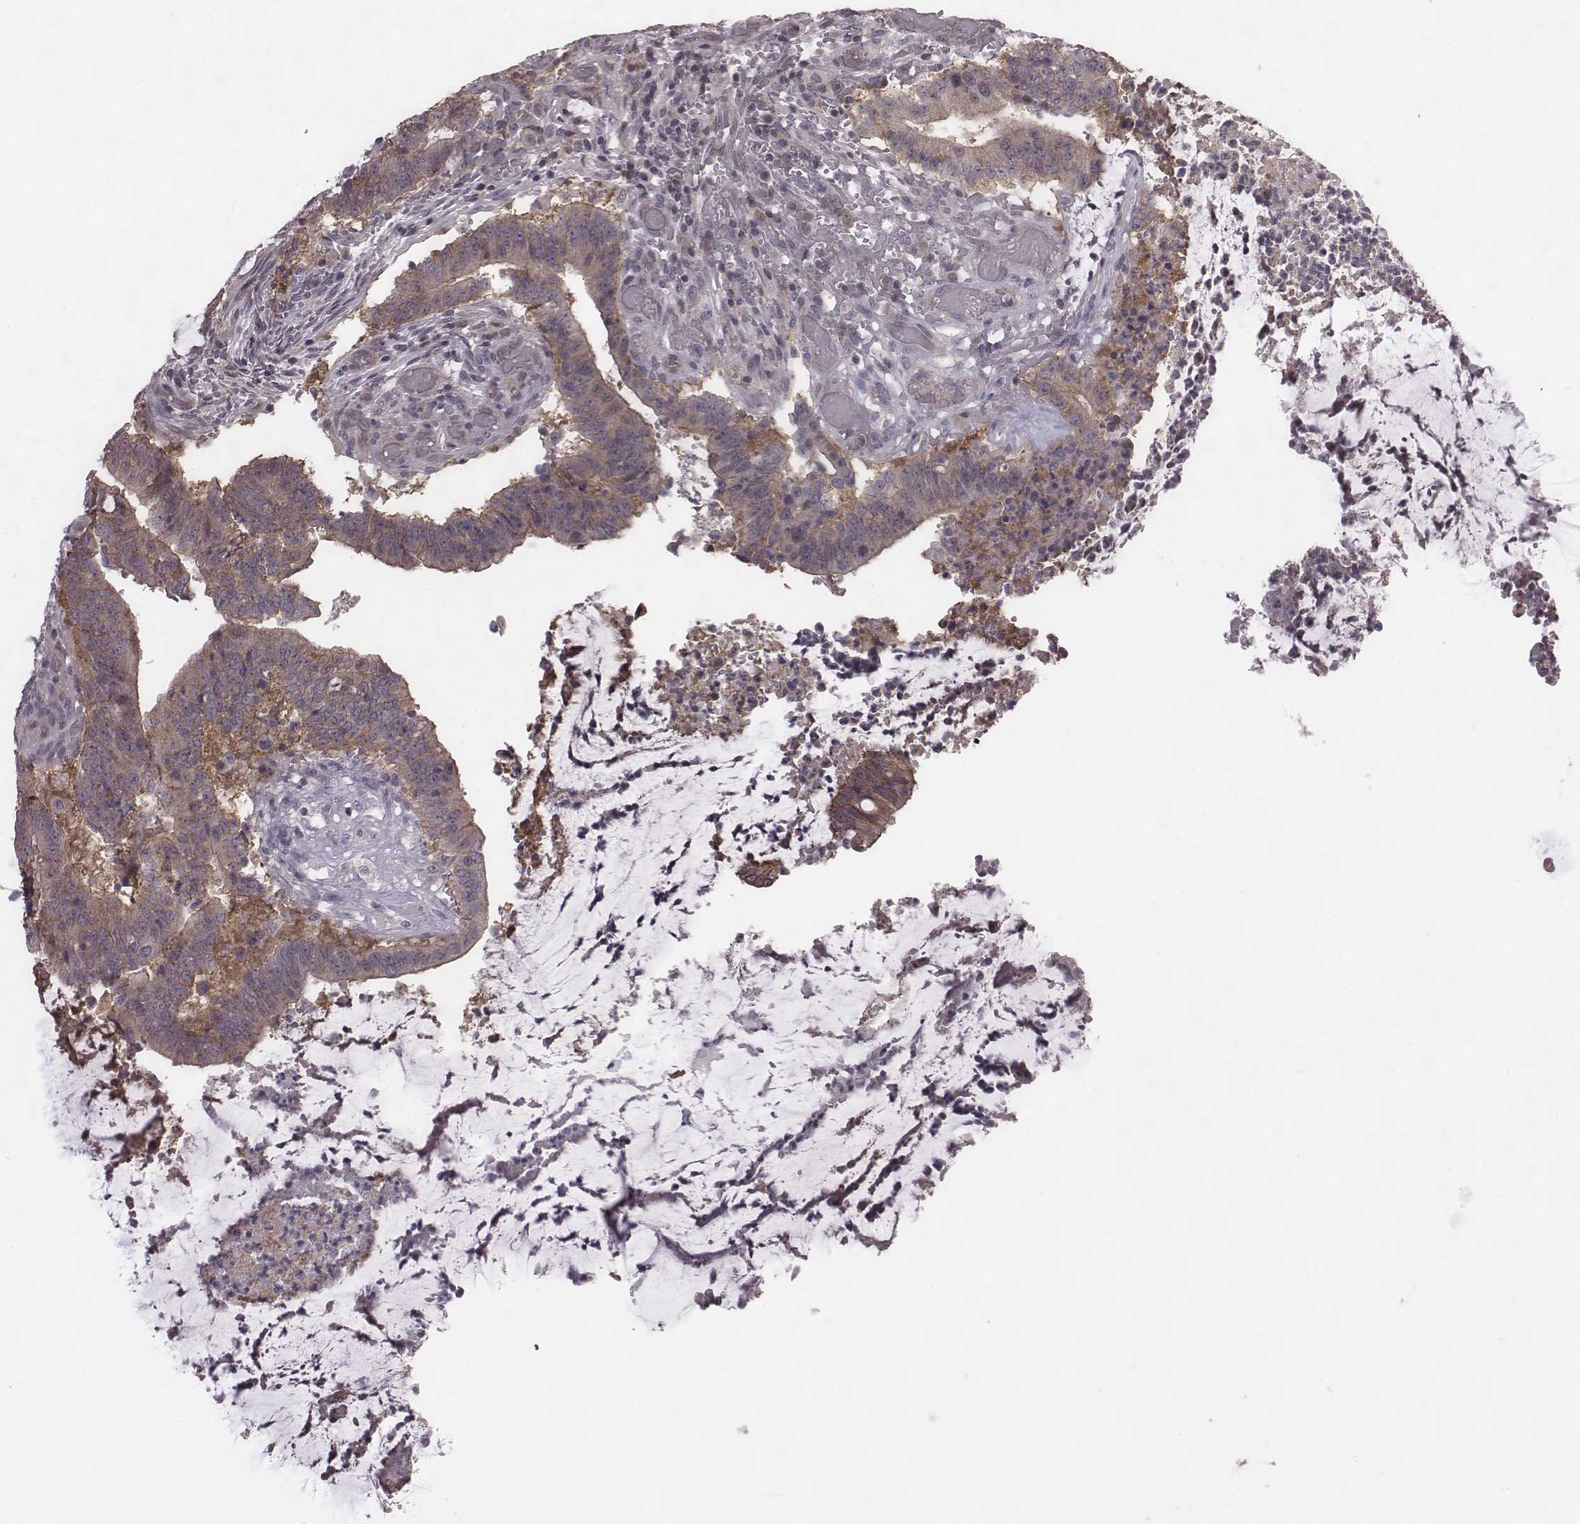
{"staining": {"intensity": "weak", "quantity": "<25%", "location": "cytoplasmic/membranous"}, "tissue": "colorectal cancer", "cell_type": "Tumor cells", "image_type": "cancer", "snomed": [{"axis": "morphology", "description": "Adenocarcinoma, NOS"}, {"axis": "topography", "description": "Colon"}], "caption": "Tumor cells show no significant protein staining in colorectal cancer (adenocarcinoma).", "gene": "BICDL1", "patient": {"sex": "female", "age": 43}}